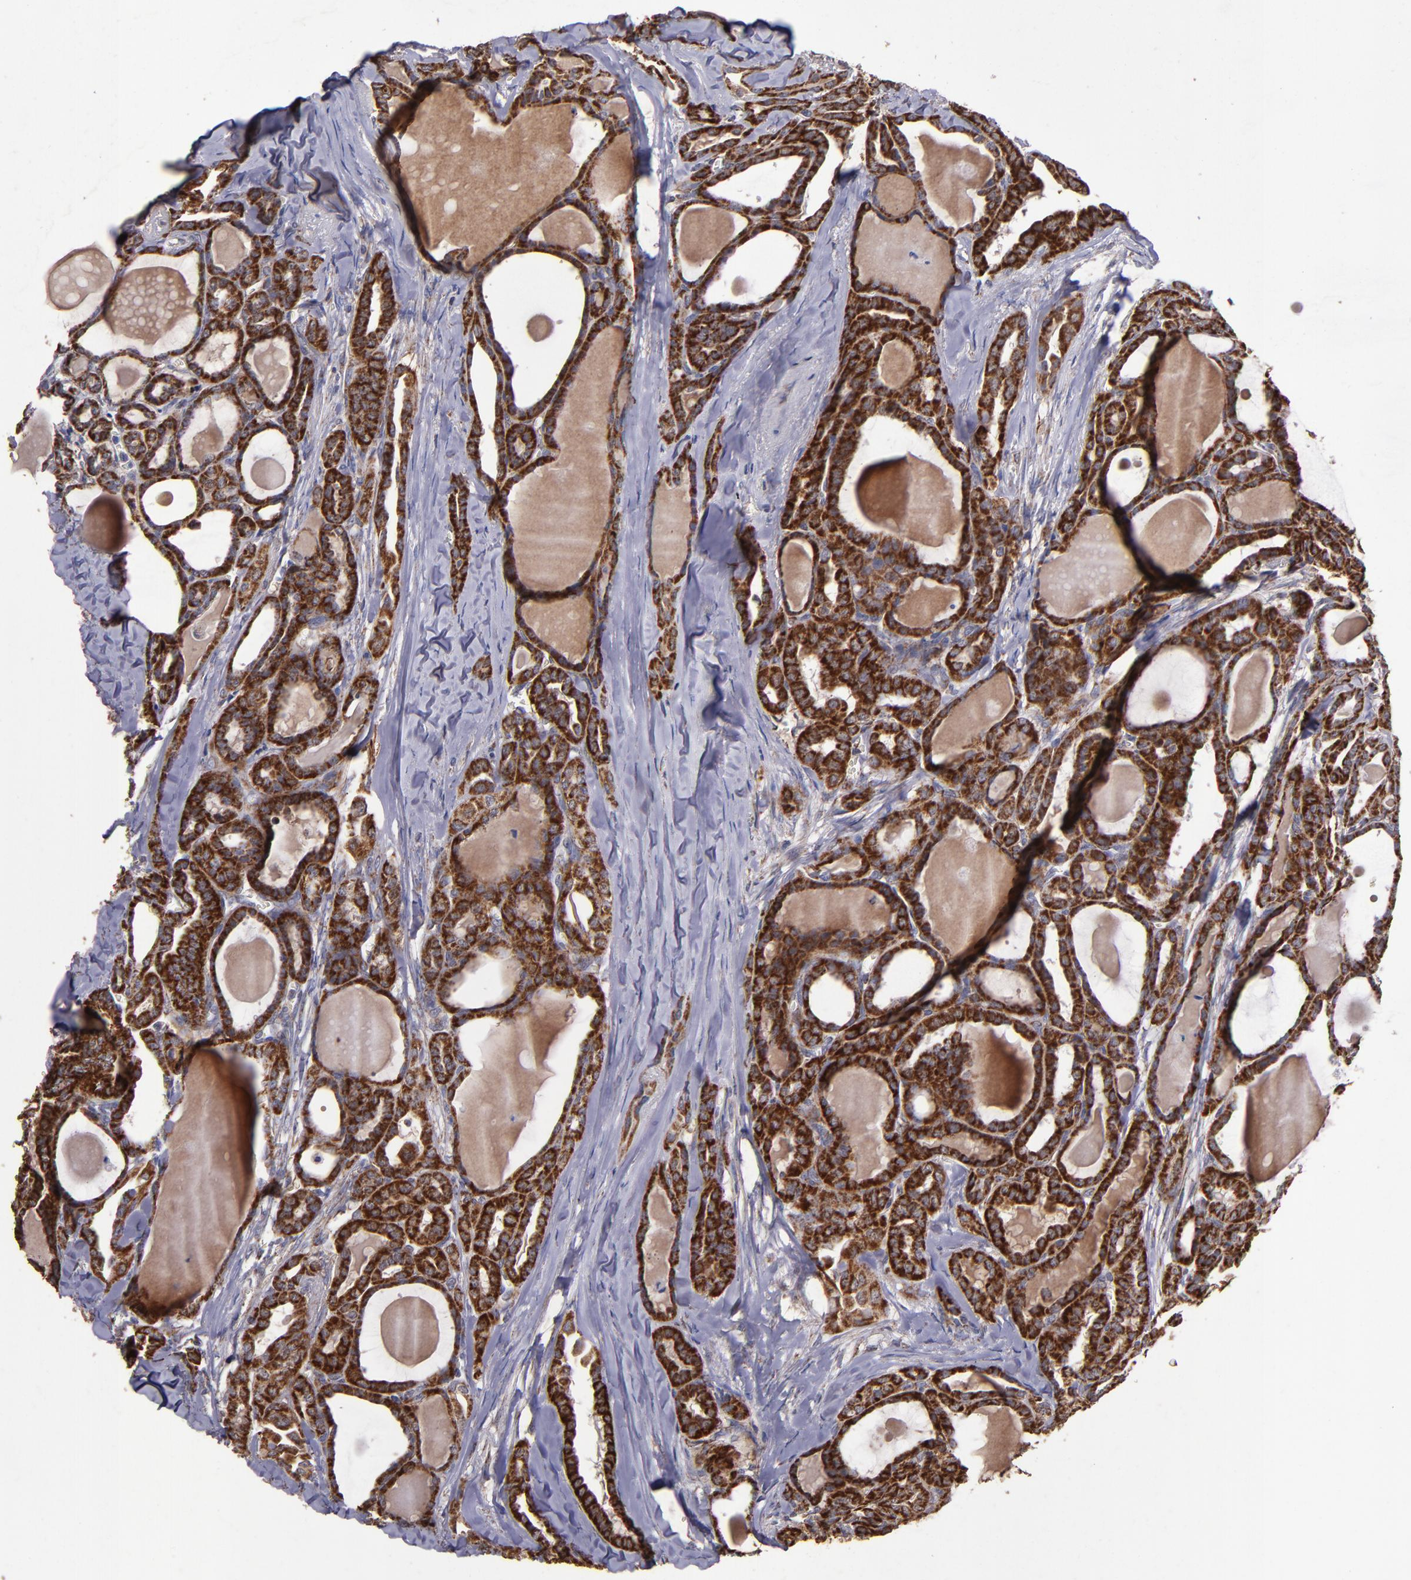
{"staining": {"intensity": "strong", "quantity": ">75%", "location": "cytoplasmic/membranous"}, "tissue": "thyroid cancer", "cell_type": "Tumor cells", "image_type": "cancer", "snomed": [{"axis": "morphology", "description": "Carcinoma, NOS"}, {"axis": "topography", "description": "Thyroid gland"}], "caption": "Tumor cells demonstrate strong cytoplasmic/membranous positivity in about >75% of cells in thyroid cancer (carcinoma).", "gene": "TIMM9", "patient": {"sex": "female", "age": 91}}